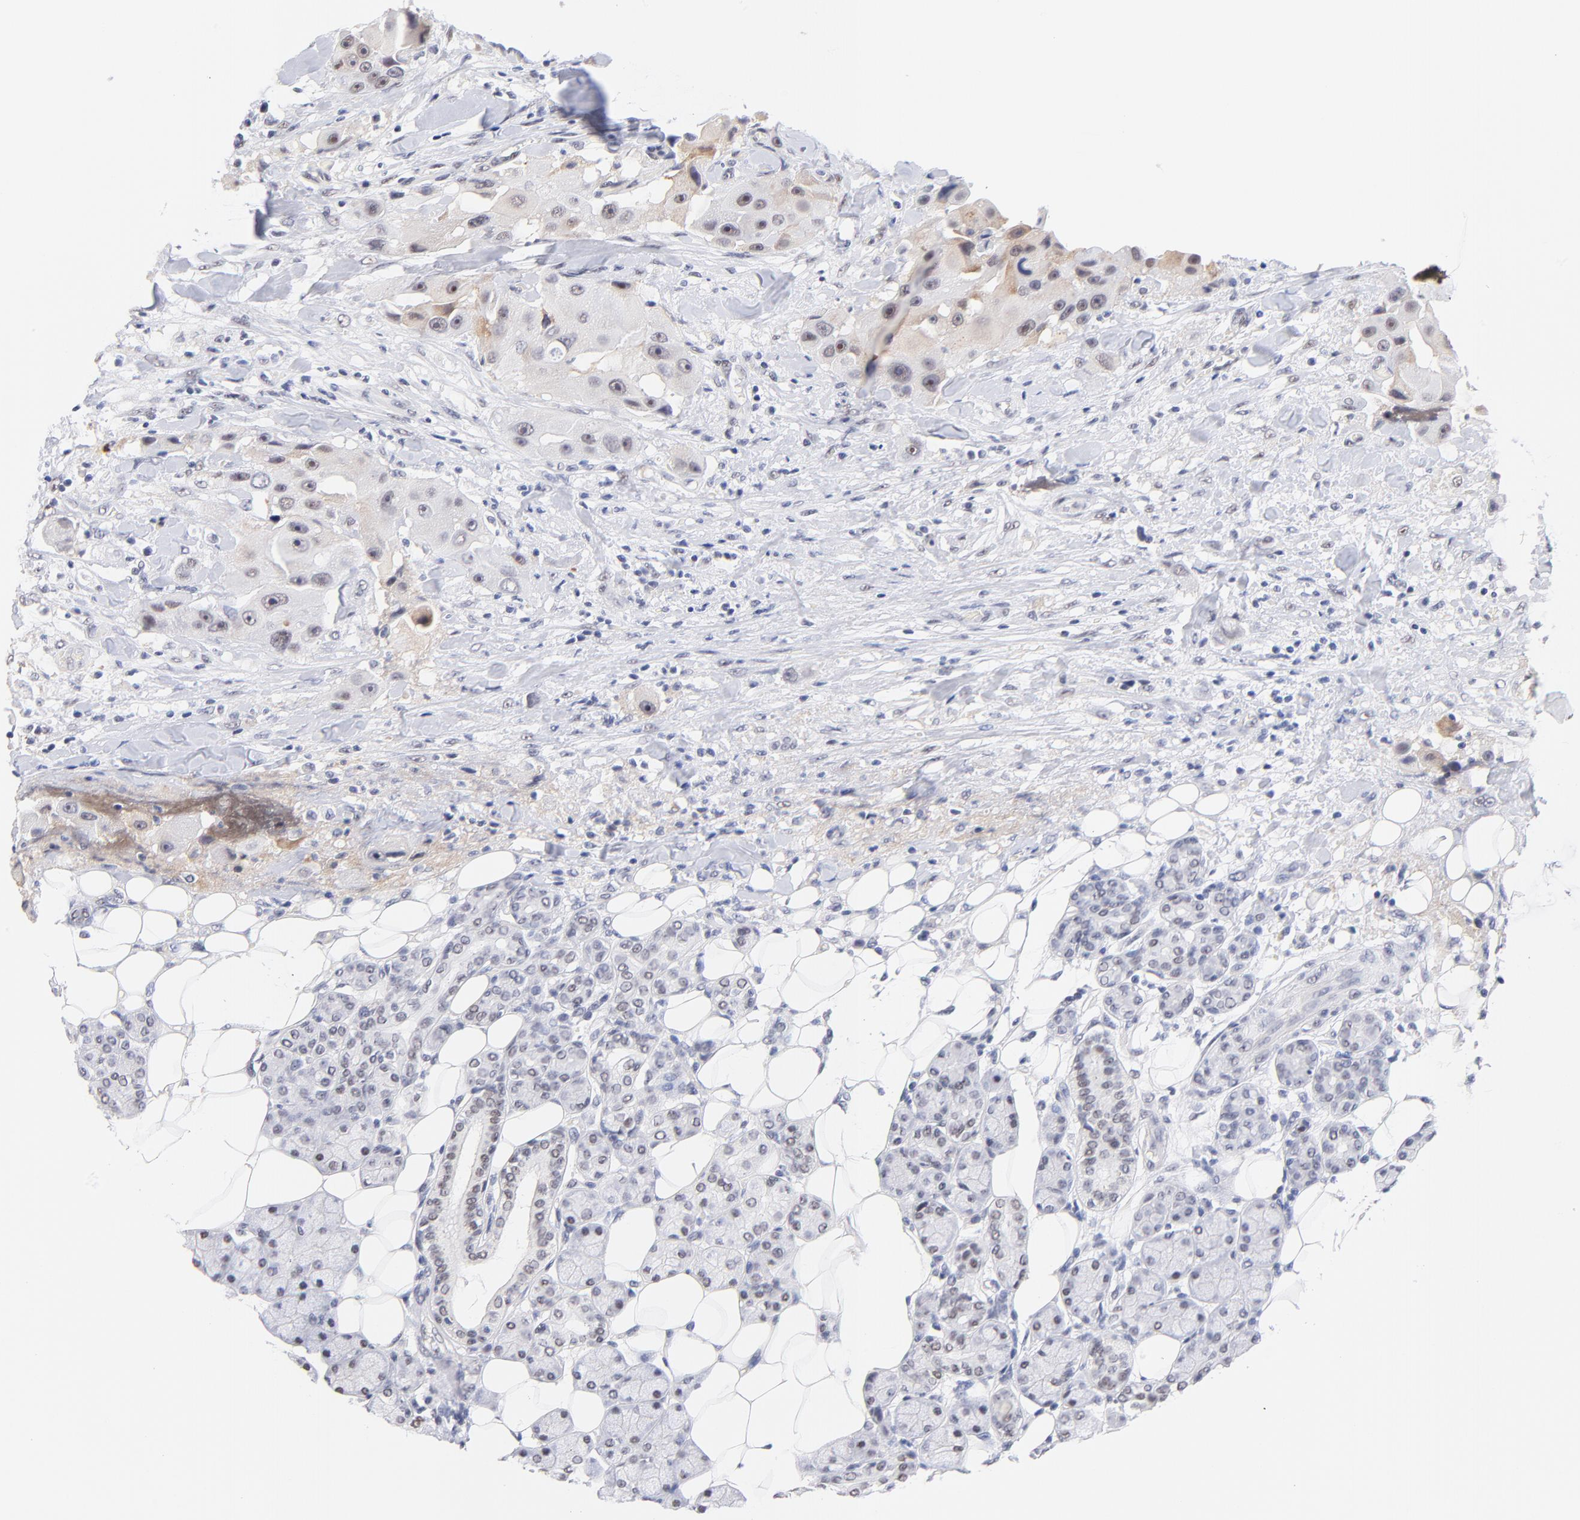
{"staining": {"intensity": "weak", "quantity": "<25%", "location": "nuclear"}, "tissue": "head and neck cancer", "cell_type": "Tumor cells", "image_type": "cancer", "snomed": [{"axis": "morphology", "description": "Normal tissue, NOS"}, {"axis": "morphology", "description": "Adenocarcinoma, NOS"}, {"axis": "topography", "description": "Salivary gland"}, {"axis": "topography", "description": "Head-Neck"}], "caption": "An immunohistochemistry (IHC) histopathology image of head and neck cancer is shown. There is no staining in tumor cells of head and neck cancer.", "gene": "ZNF74", "patient": {"sex": "male", "age": 80}}